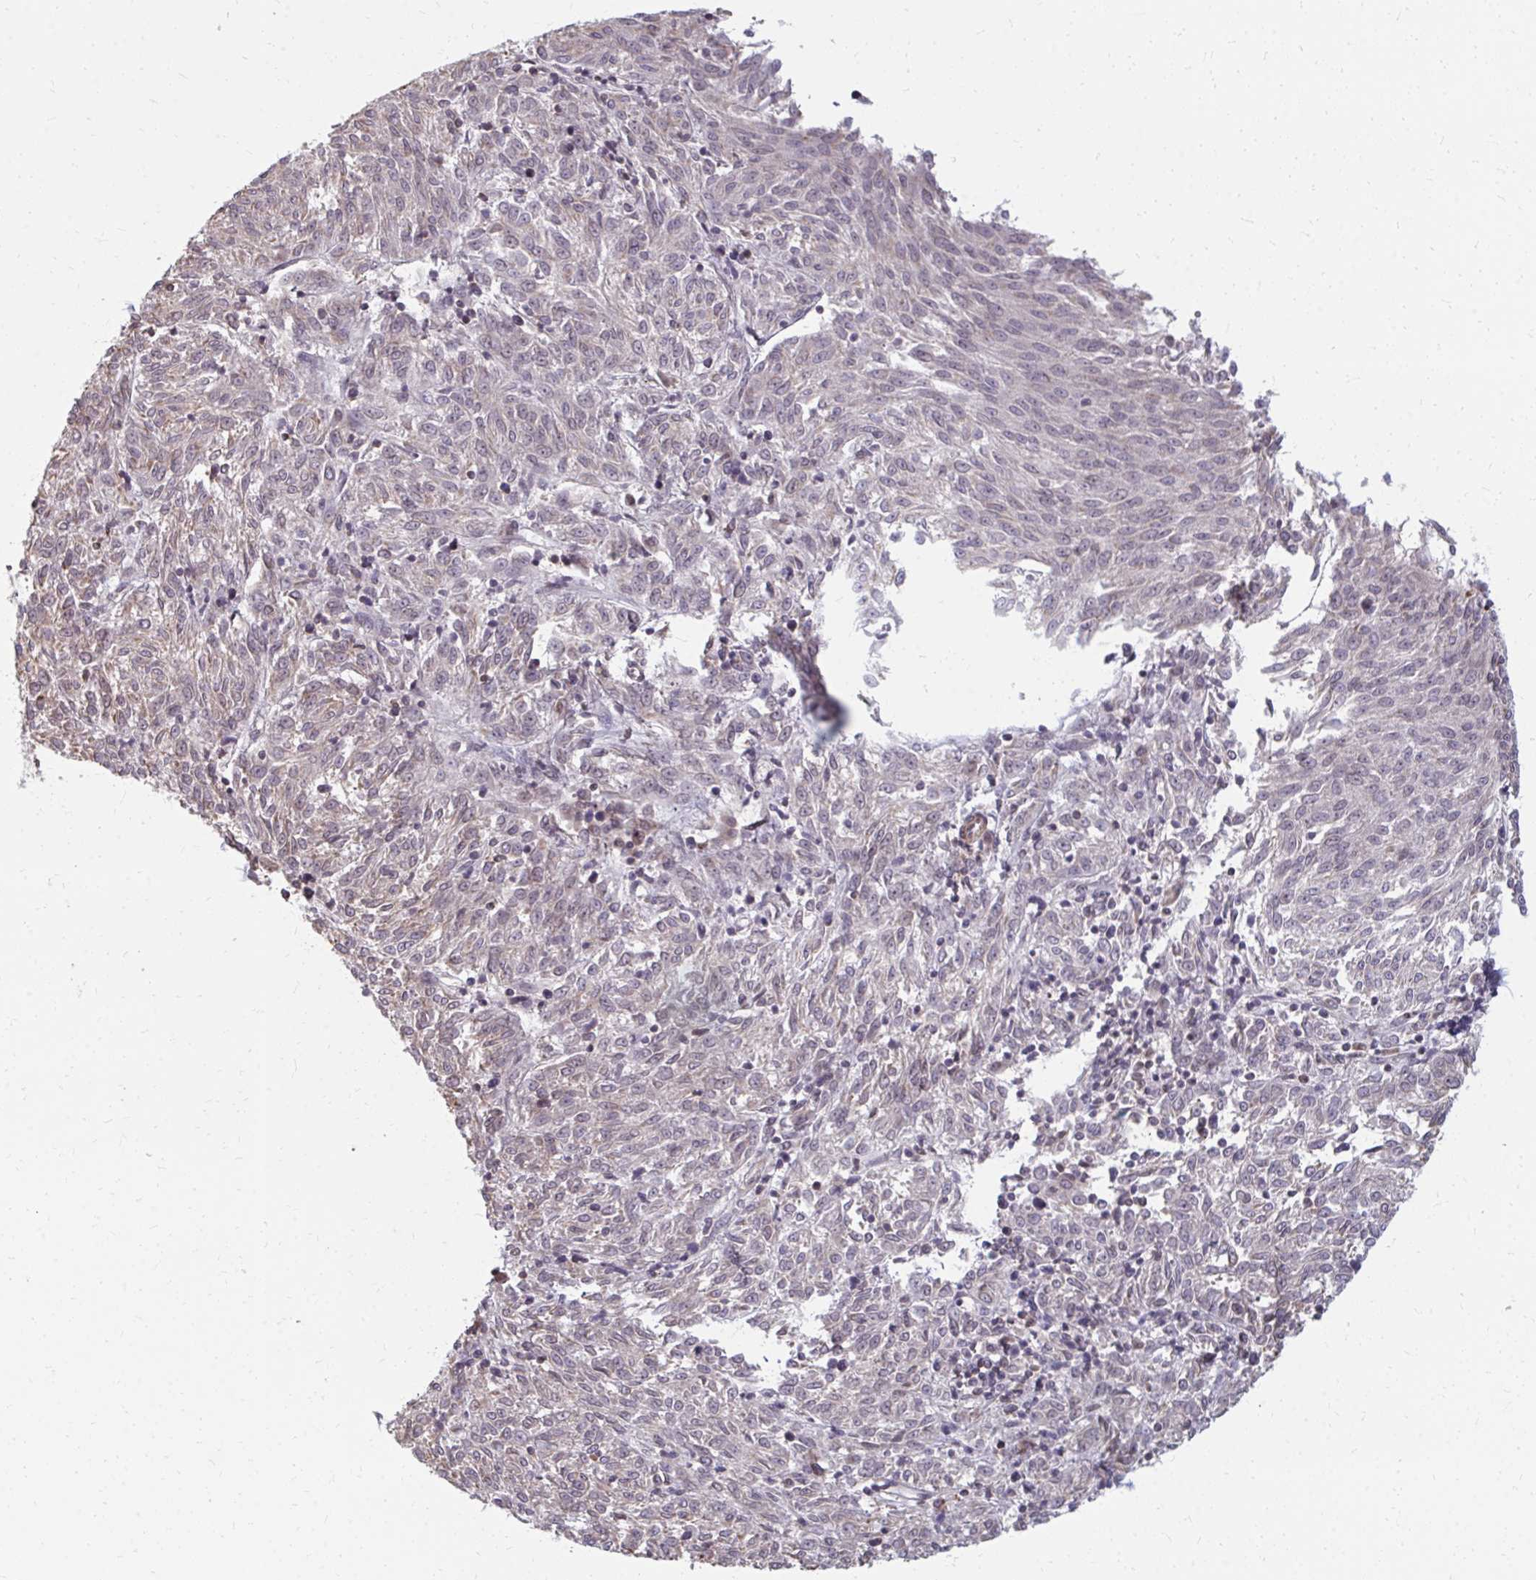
{"staining": {"intensity": "negative", "quantity": "none", "location": "none"}, "tissue": "melanoma", "cell_type": "Tumor cells", "image_type": "cancer", "snomed": [{"axis": "morphology", "description": "Malignant melanoma, NOS"}, {"axis": "topography", "description": "Skin"}], "caption": "Immunohistochemical staining of human melanoma demonstrates no significant expression in tumor cells.", "gene": "GPC5", "patient": {"sex": "female", "age": 72}}